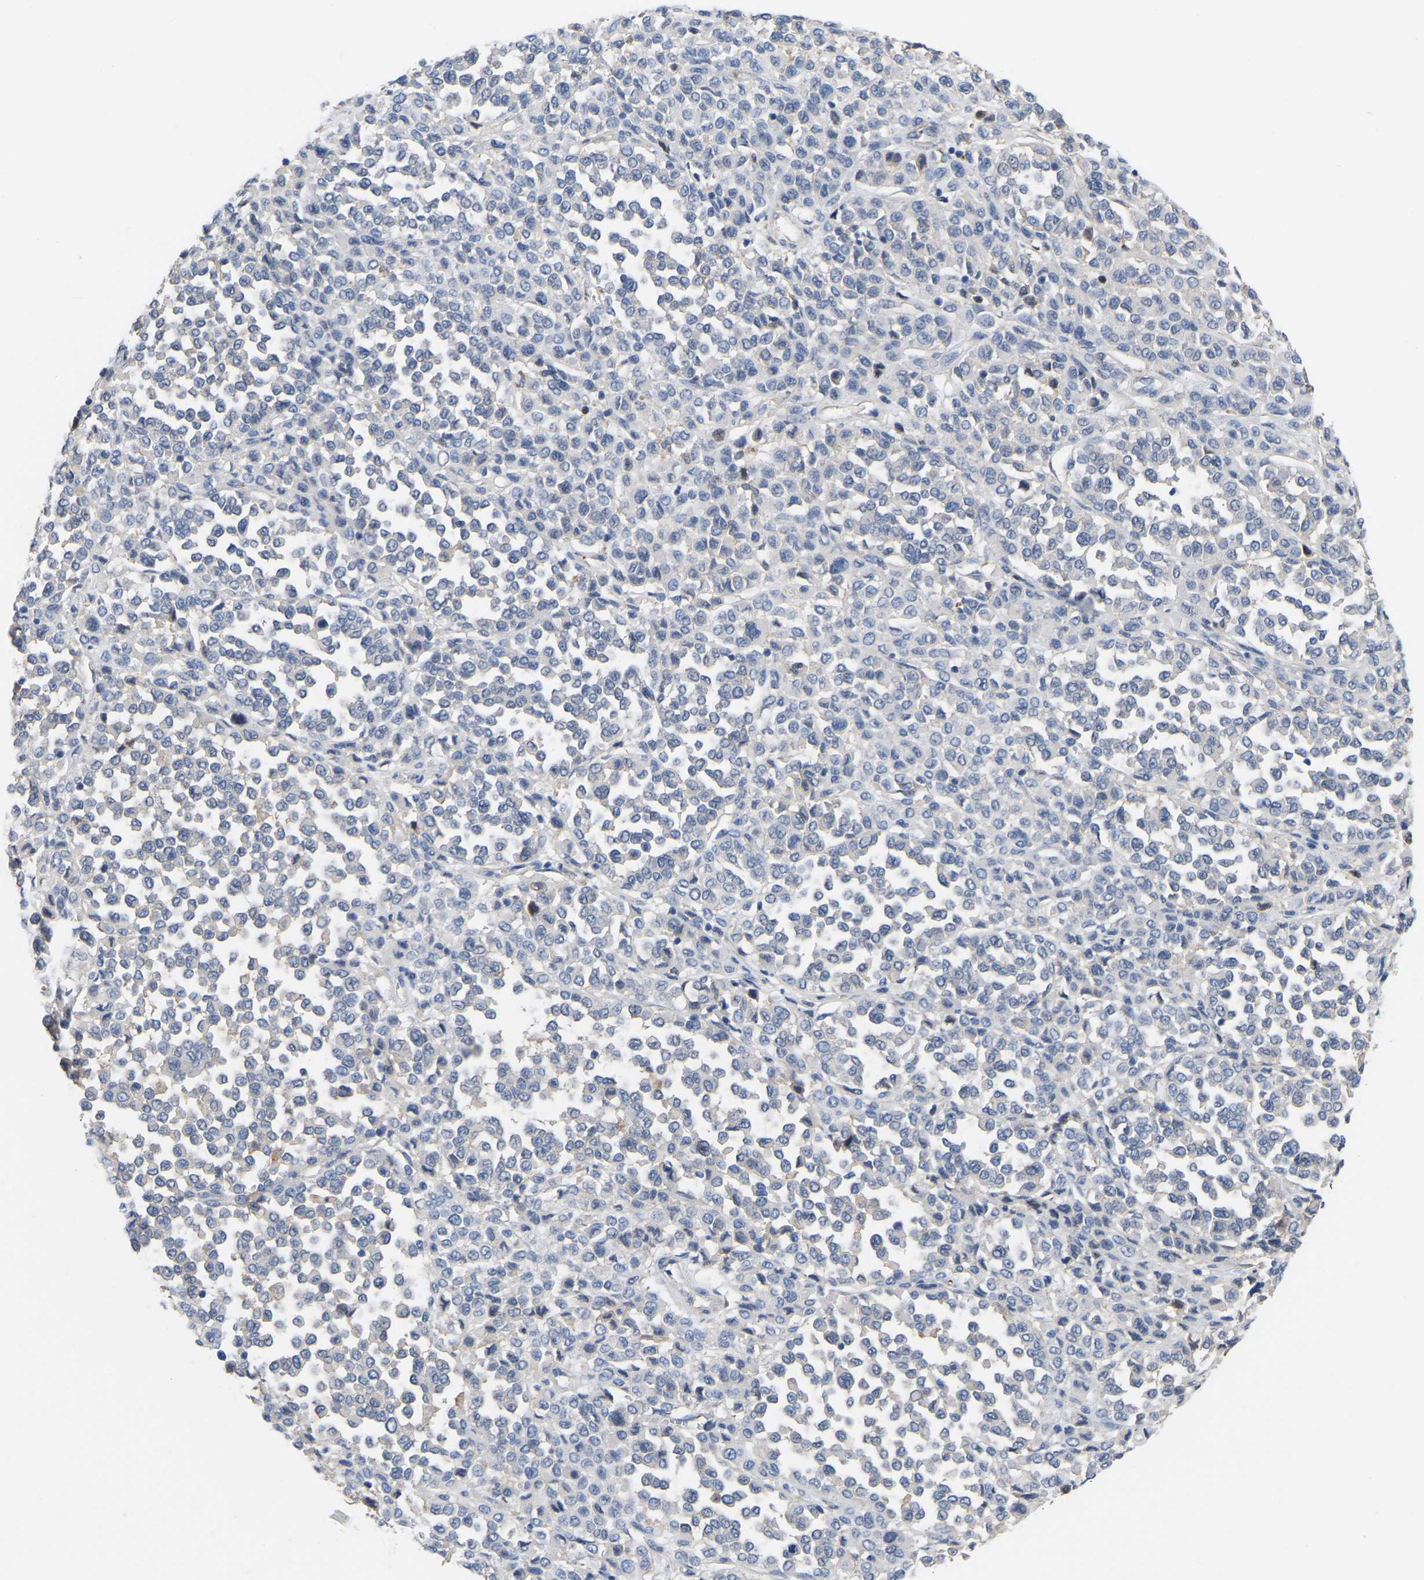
{"staining": {"intensity": "negative", "quantity": "none", "location": "none"}, "tissue": "melanoma", "cell_type": "Tumor cells", "image_type": "cancer", "snomed": [{"axis": "morphology", "description": "Malignant melanoma, Metastatic site"}, {"axis": "topography", "description": "Pancreas"}], "caption": "This is an immunohistochemistry (IHC) photomicrograph of melanoma. There is no expression in tumor cells.", "gene": "ZNF449", "patient": {"sex": "female", "age": 30}}